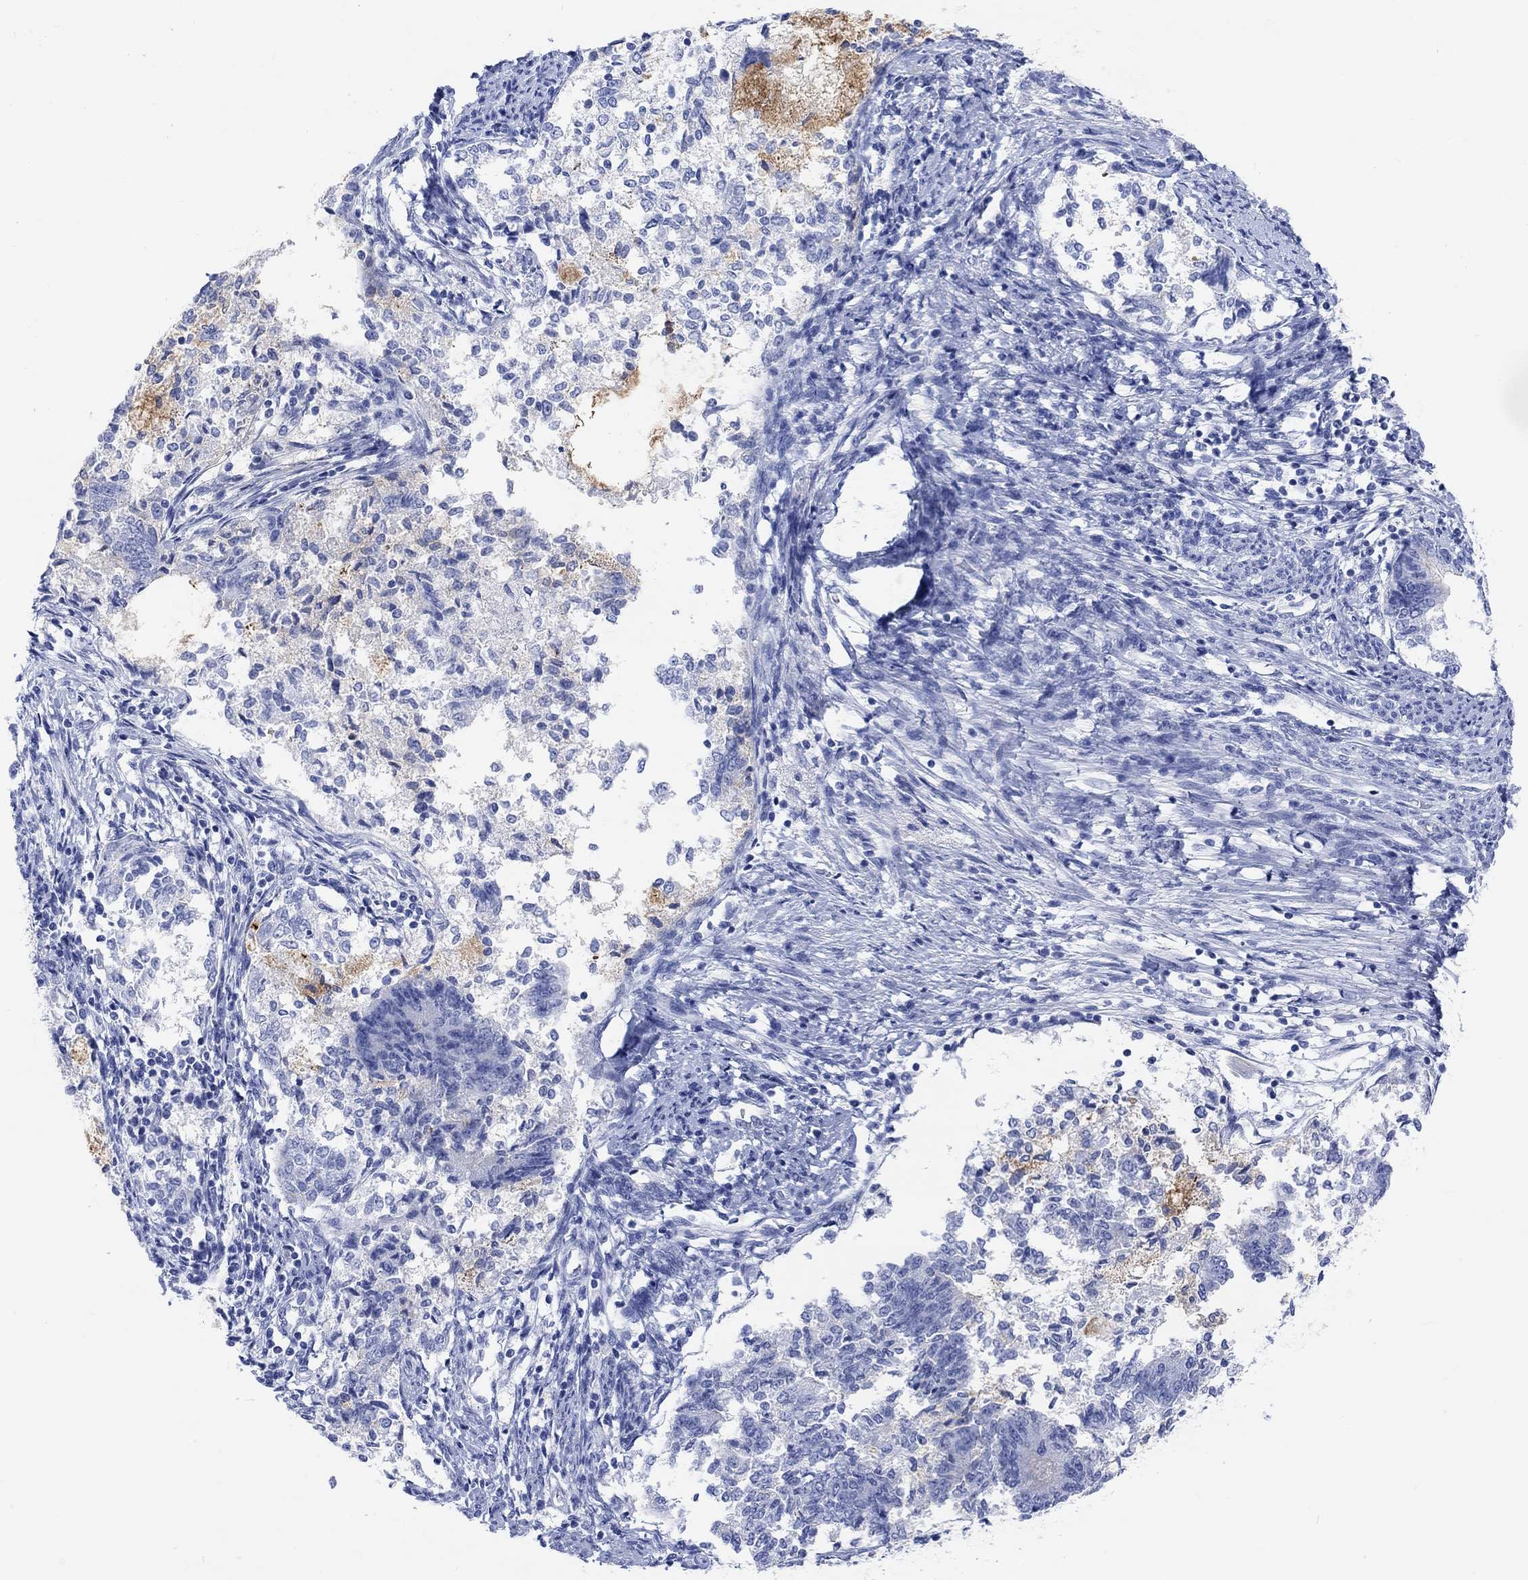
{"staining": {"intensity": "negative", "quantity": "none", "location": "none"}, "tissue": "endometrial cancer", "cell_type": "Tumor cells", "image_type": "cancer", "snomed": [{"axis": "morphology", "description": "Adenocarcinoma, NOS"}, {"axis": "topography", "description": "Endometrium"}], "caption": "A photomicrograph of human endometrial cancer is negative for staining in tumor cells. (DAB (3,3'-diaminobenzidine) IHC, high magnification).", "gene": "XIRP2", "patient": {"sex": "female", "age": 65}}